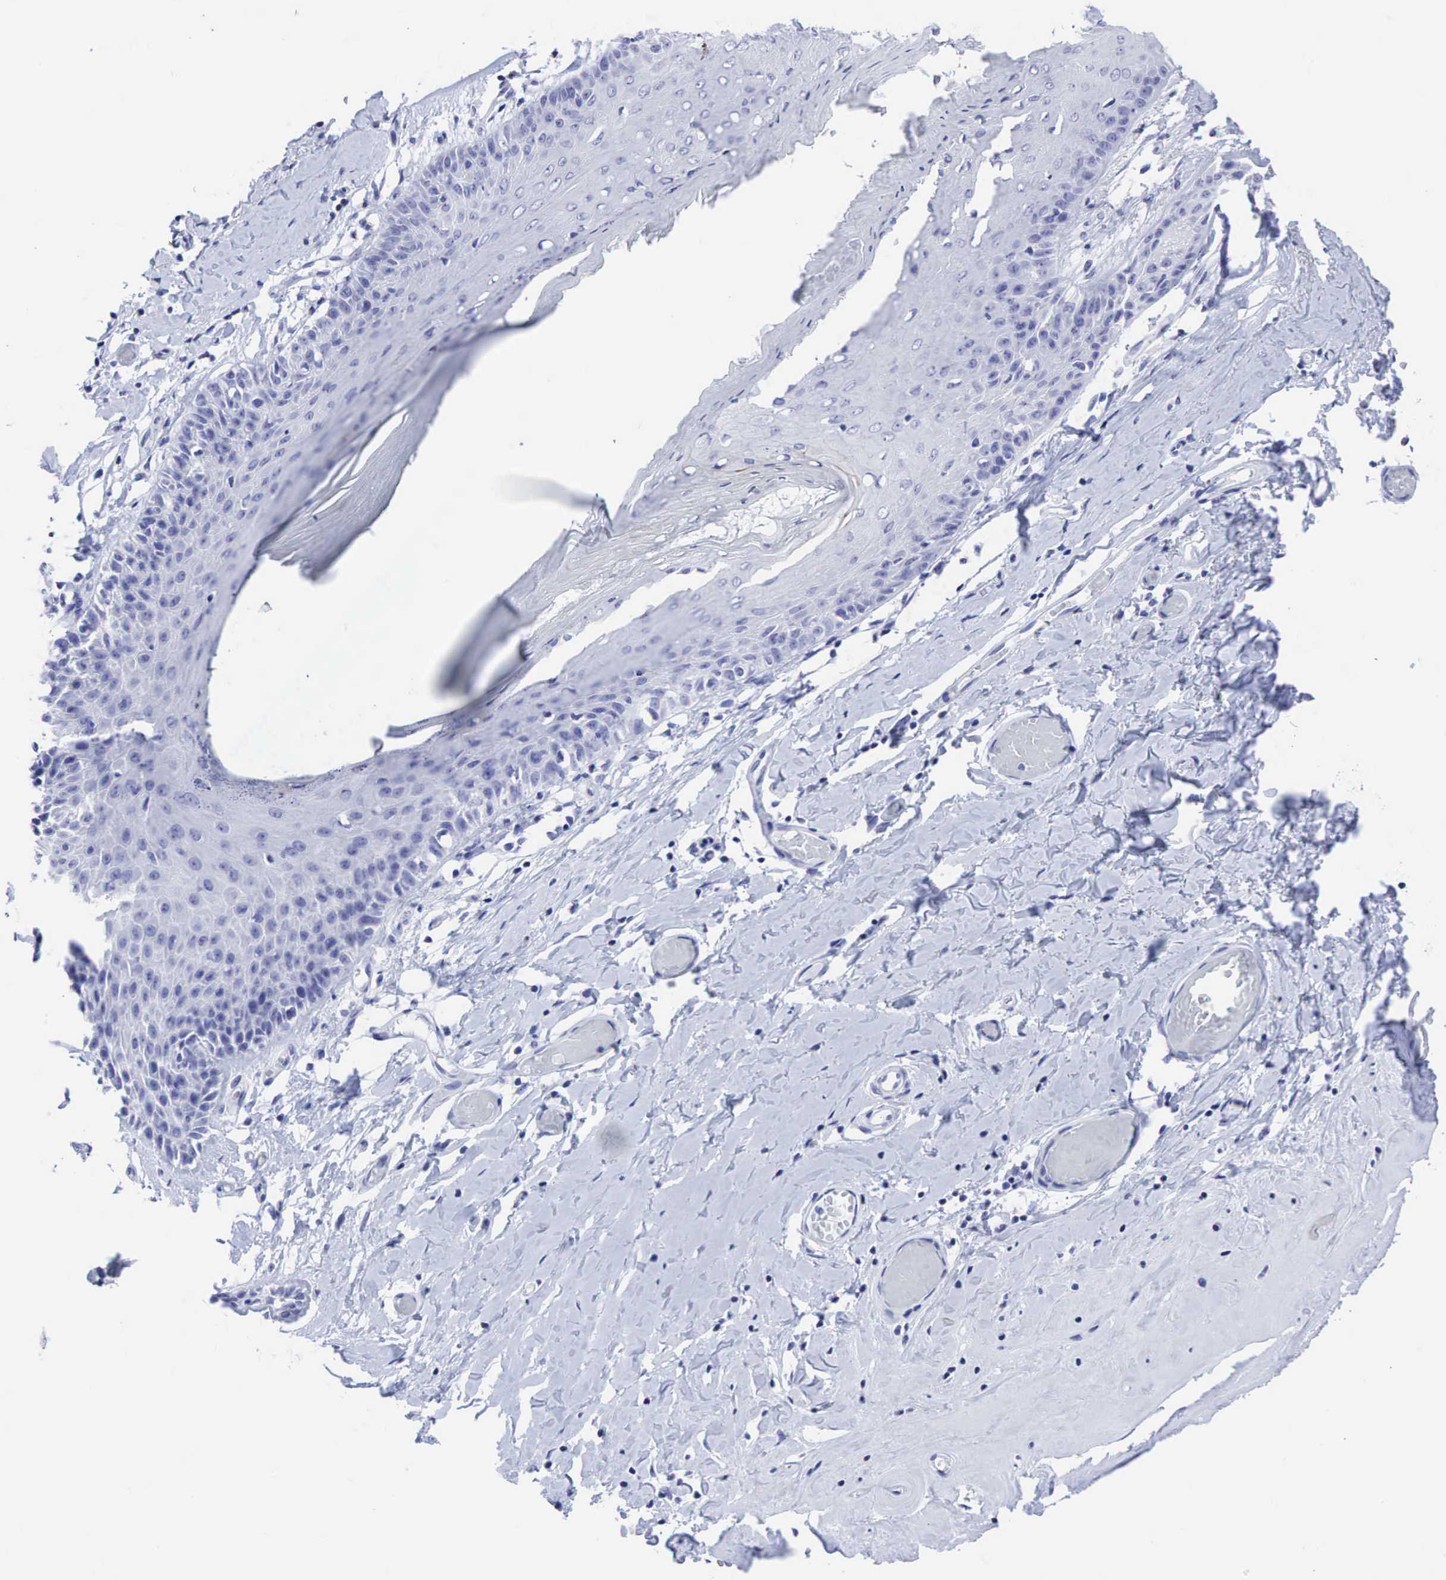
{"staining": {"intensity": "moderate", "quantity": "<25%", "location": "cytoplasmic/membranous"}, "tissue": "skin", "cell_type": "Epidermal cells", "image_type": "normal", "snomed": [{"axis": "morphology", "description": "Normal tissue, NOS"}, {"axis": "topography", "description": "Vascular tissue"}, {"axis": "topography", "description": "Vulva"}, {"axis": "topography", "description": "Peripheral nerve tissue"}], "caption": "Immunohistochemistry (IHC) micrograph of normal skin stained for a protein (brown), which reveals low levels of moderate cytoplasmic/membranous staining in about <25% of epidermal cells.", "gene": "CEACAM5", "patient": {"sex": "female", "age": 86}}